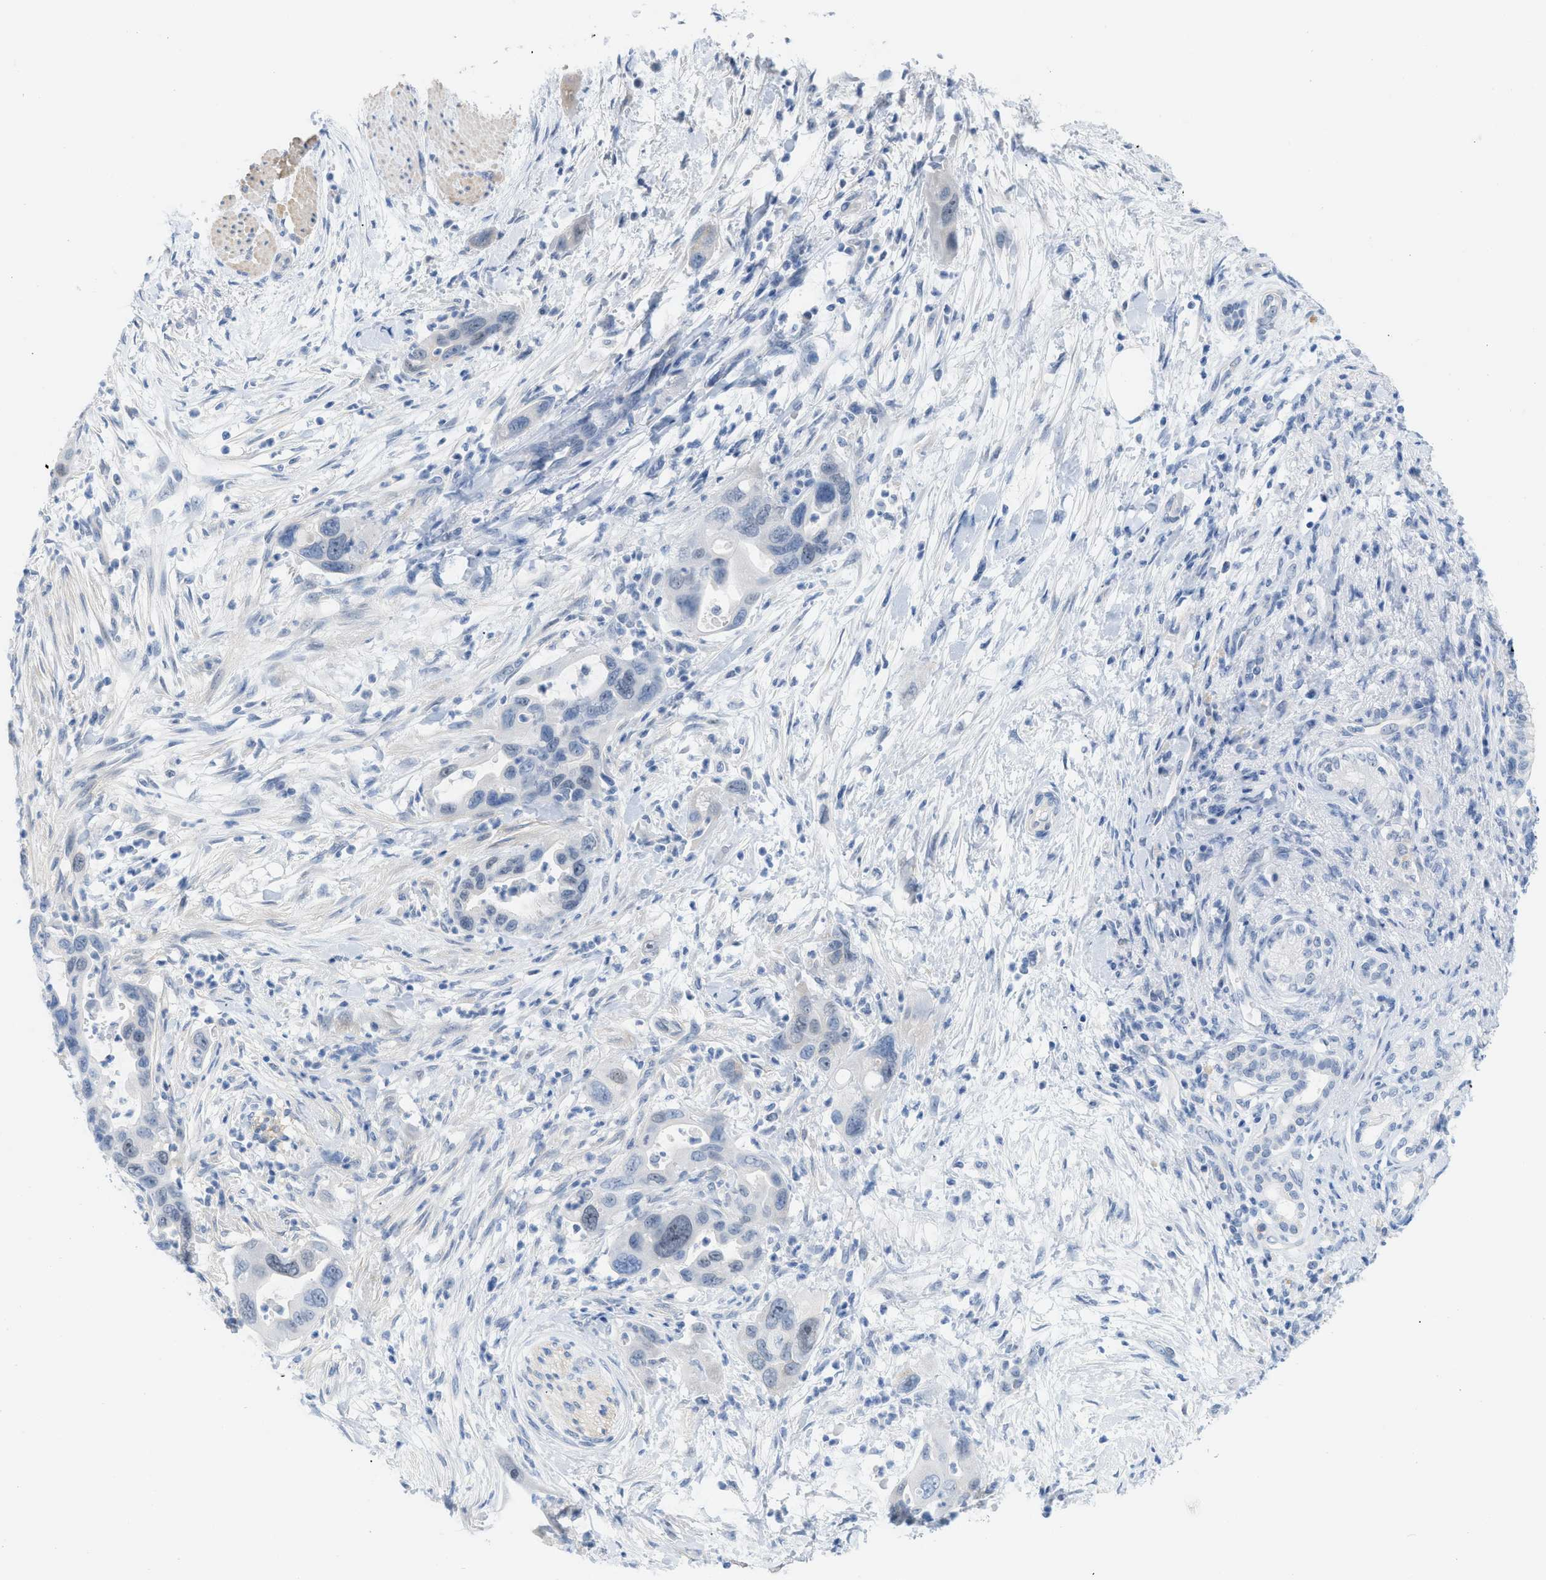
{"staining": {"intensity": "negative", "quantity": "none", "location": "none"}, "tissue": "pancreatic cancer", "cell_type": "Tumor cells", "image_type": "cancer", "snomed": [{"axis": "morphology", "description": "Normal tissue, NOS"}, {"axis": "morphology", "description": "Adenocarcinoma, NOS"}, {"axis": "topography", "description": "Pancreas"}], "caption": "IHC of human adenocarcinoma (pancreatic) reveals no expression in tumor cells.", "gene": "HLTF", "patient": {"sex": "female", "age": 71}}